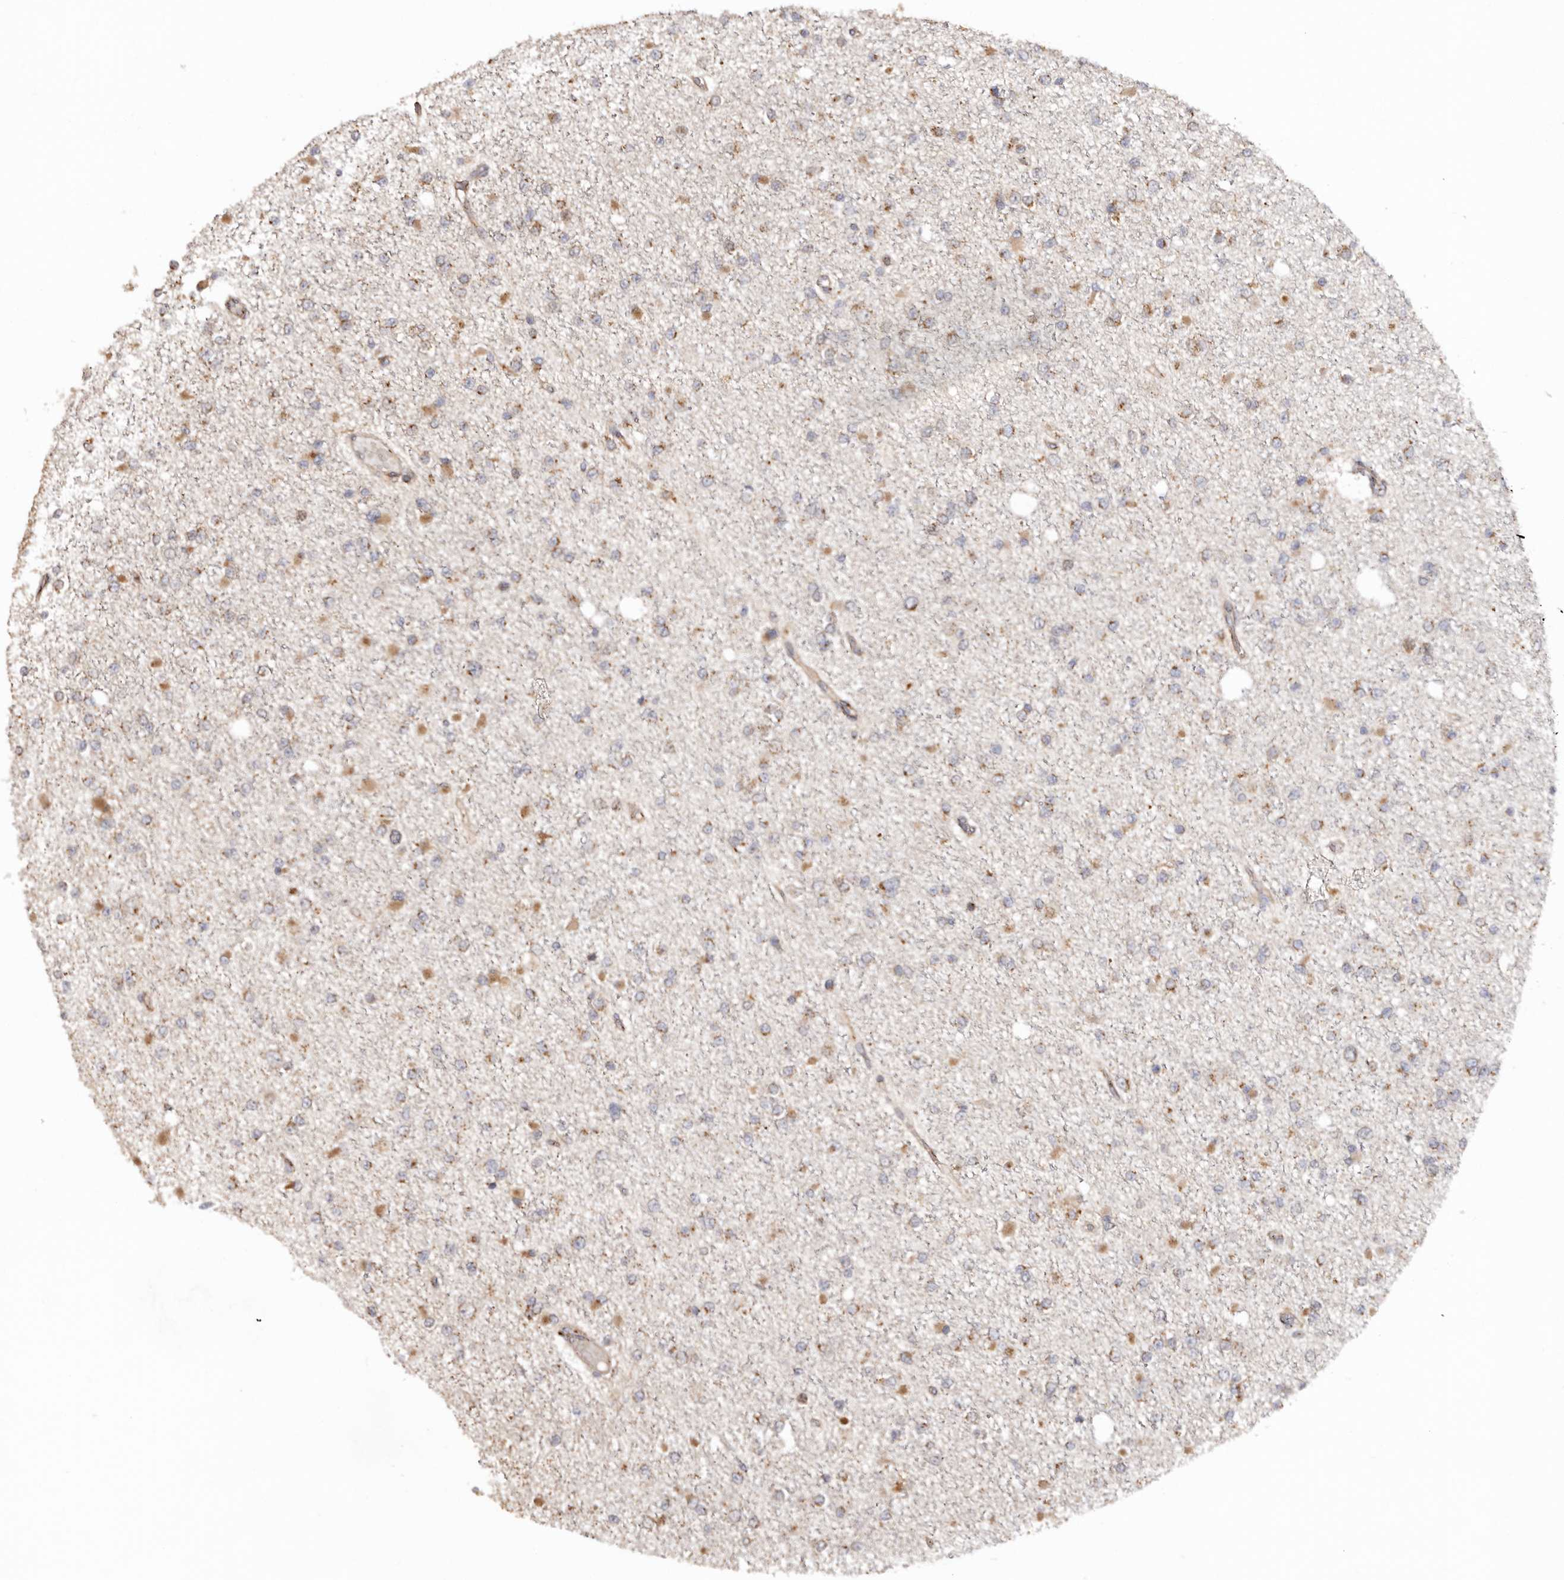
{"staining": {"intensity": "moderate", "quantity": "25%-75%", "location": "cytoplasmic/membranous"}, "tissue": "glioma", "cell_type": "Tumor cells", "image_type": "cancer", "snomed": [{"axis": "morphology", "description": "Glioma, malignant, Low grade"}, {"axis": "topography", "description": "Brain"}], "caption": "About 25%-75% of tumor cells in malignant low-grade glioma reveal moderate cytoplasmic/membranous protein expression as visualized by brown immunohistochemical staining.", "gene": "GPR27", "patient": {"sex": "female", "age": 22}}